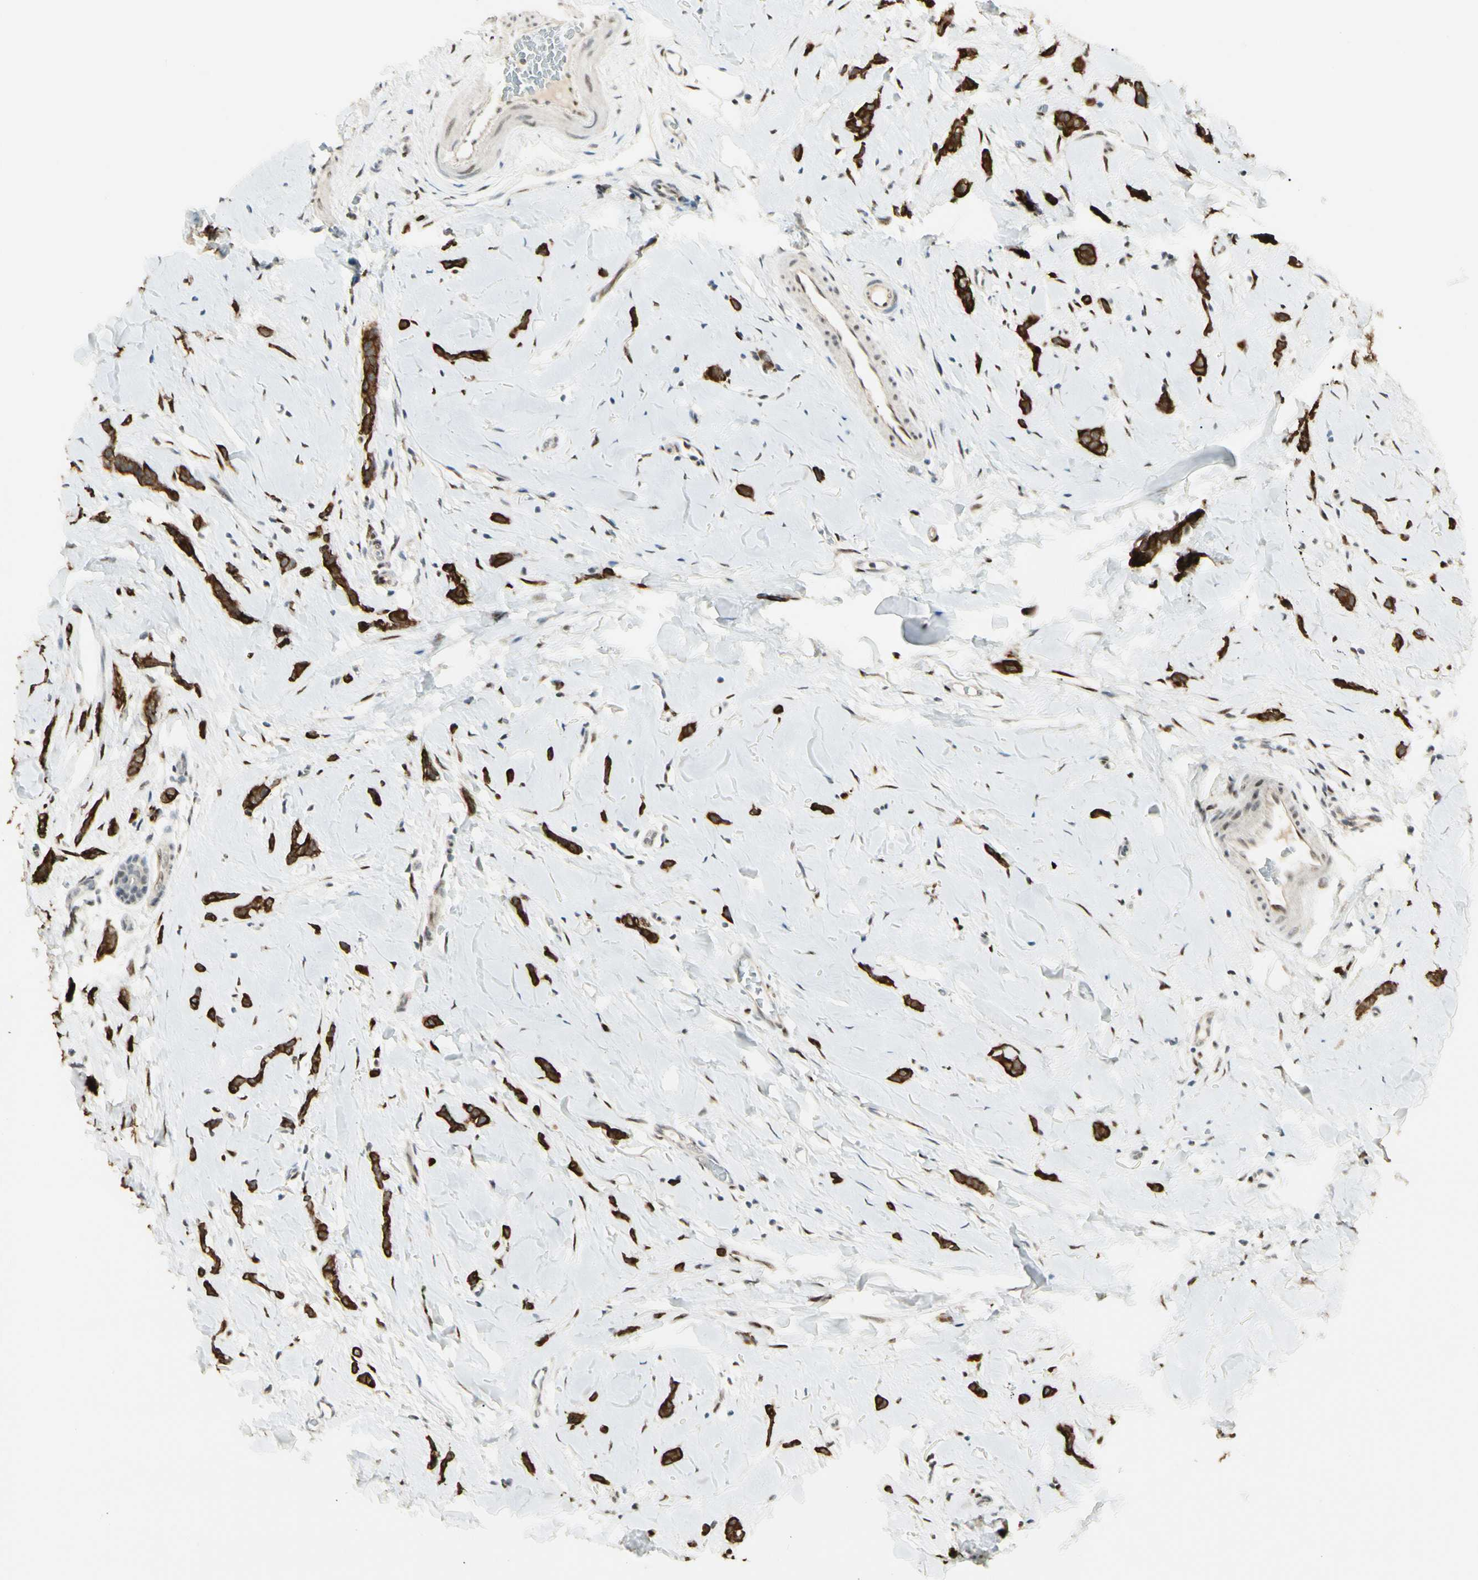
{"staining": {"intensity": "strong", "quantity": ">75%", "location": "cytoplasmic/membranous"}, "tissue": "breast cancer", "cell_type": "Tumor cells", "image_type": "cancer", "snomed": [{"axis": "morphology", "description": "Lobular carcinoma"}, {"axis": "topography", "description": "Skin"}, {"axis": "topography", "description": "Breast"}], "caption": "DAB immunohistochemical staining of lobular carcinoma (breast) reveals strong cytoplasmic/membranous protein positivity in approximately >75% of tumor cells.", "gene": "ATXN1", "patient": {"sex": "female", "age": 46}}